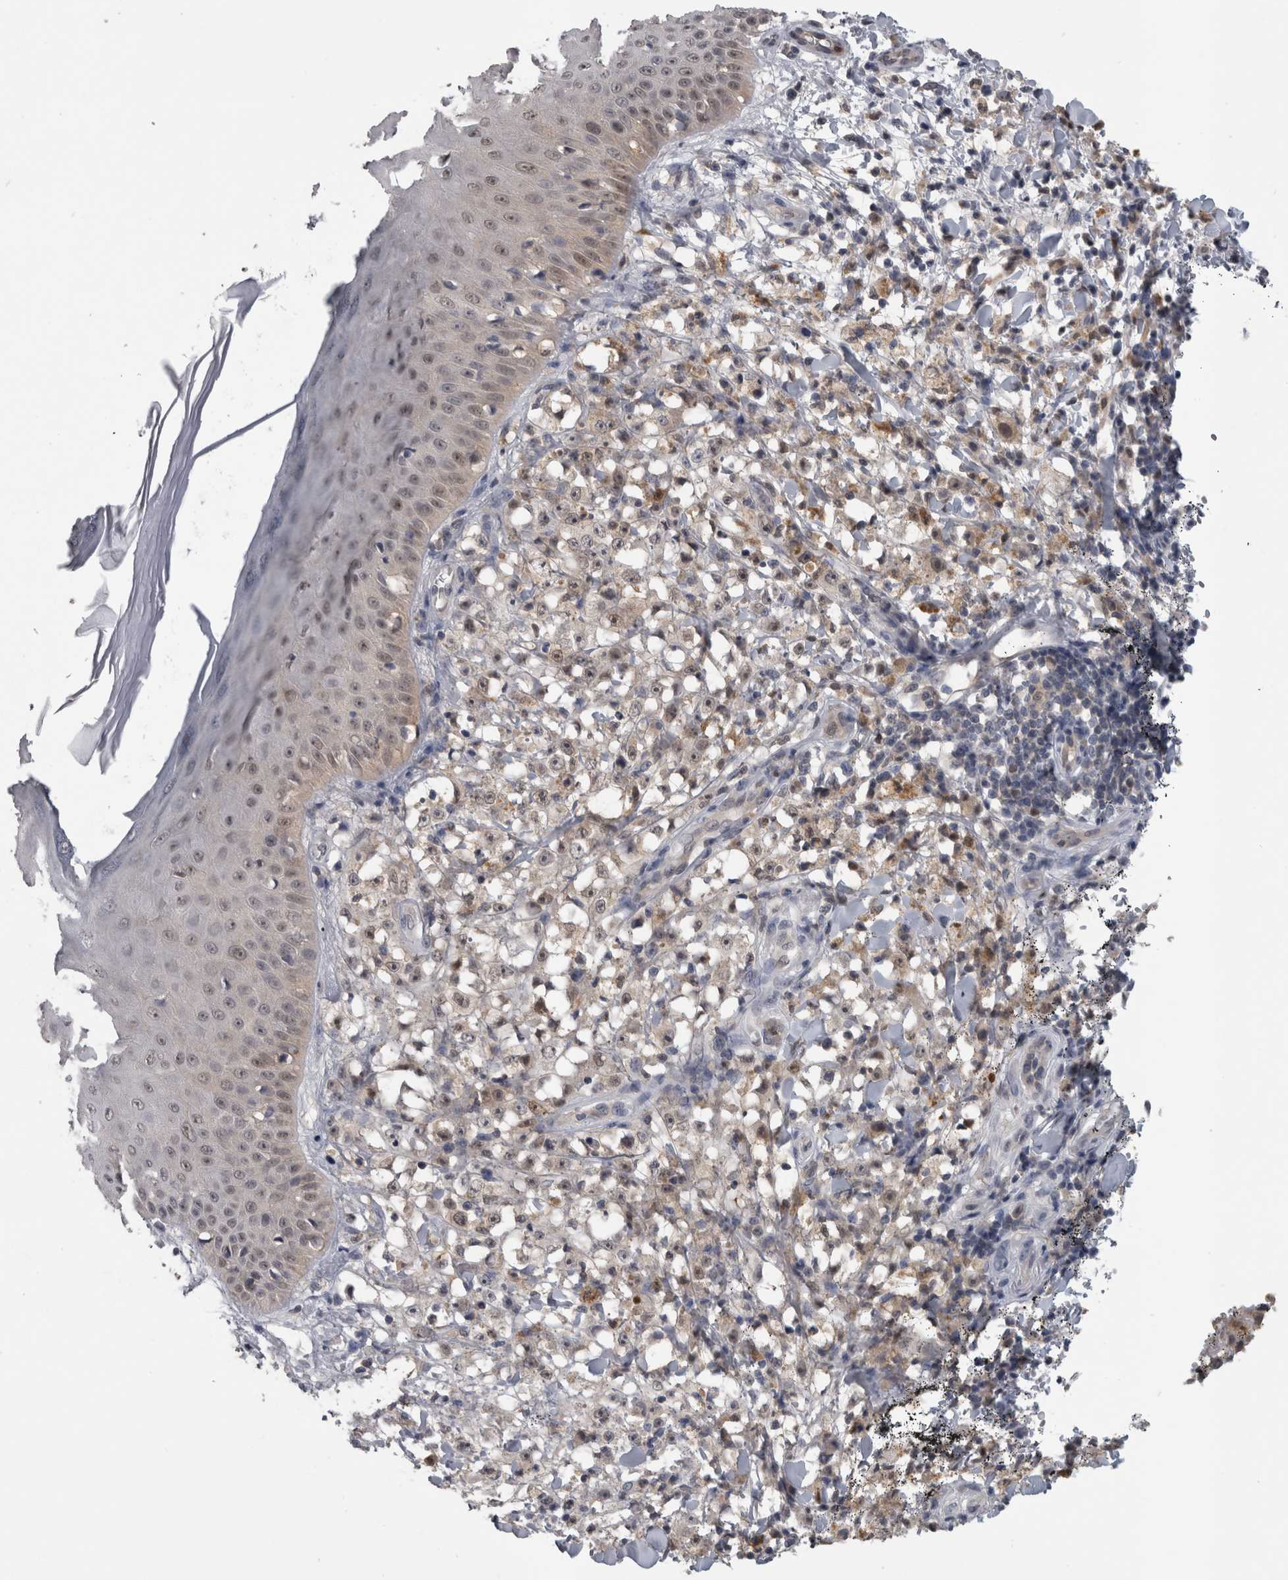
{"staining": {"intensity": "weak", "quantity": "<25%", "location": "cytoplasmic/membranous,nuclear"}, "tissue": "melanoma", "cell_type": "Tumor cells", "image_type": "cancer", "snomed": [{"axis": "morphology", "description": "Malignant melanoma, NOS"}, {"axis": "topography", "description": "Skin"}], "caption": "Tumor cells are negative for protein expression in human melanoma.", "gene": "NAPRT", "patient": {"sex": "female", "age": 82}}